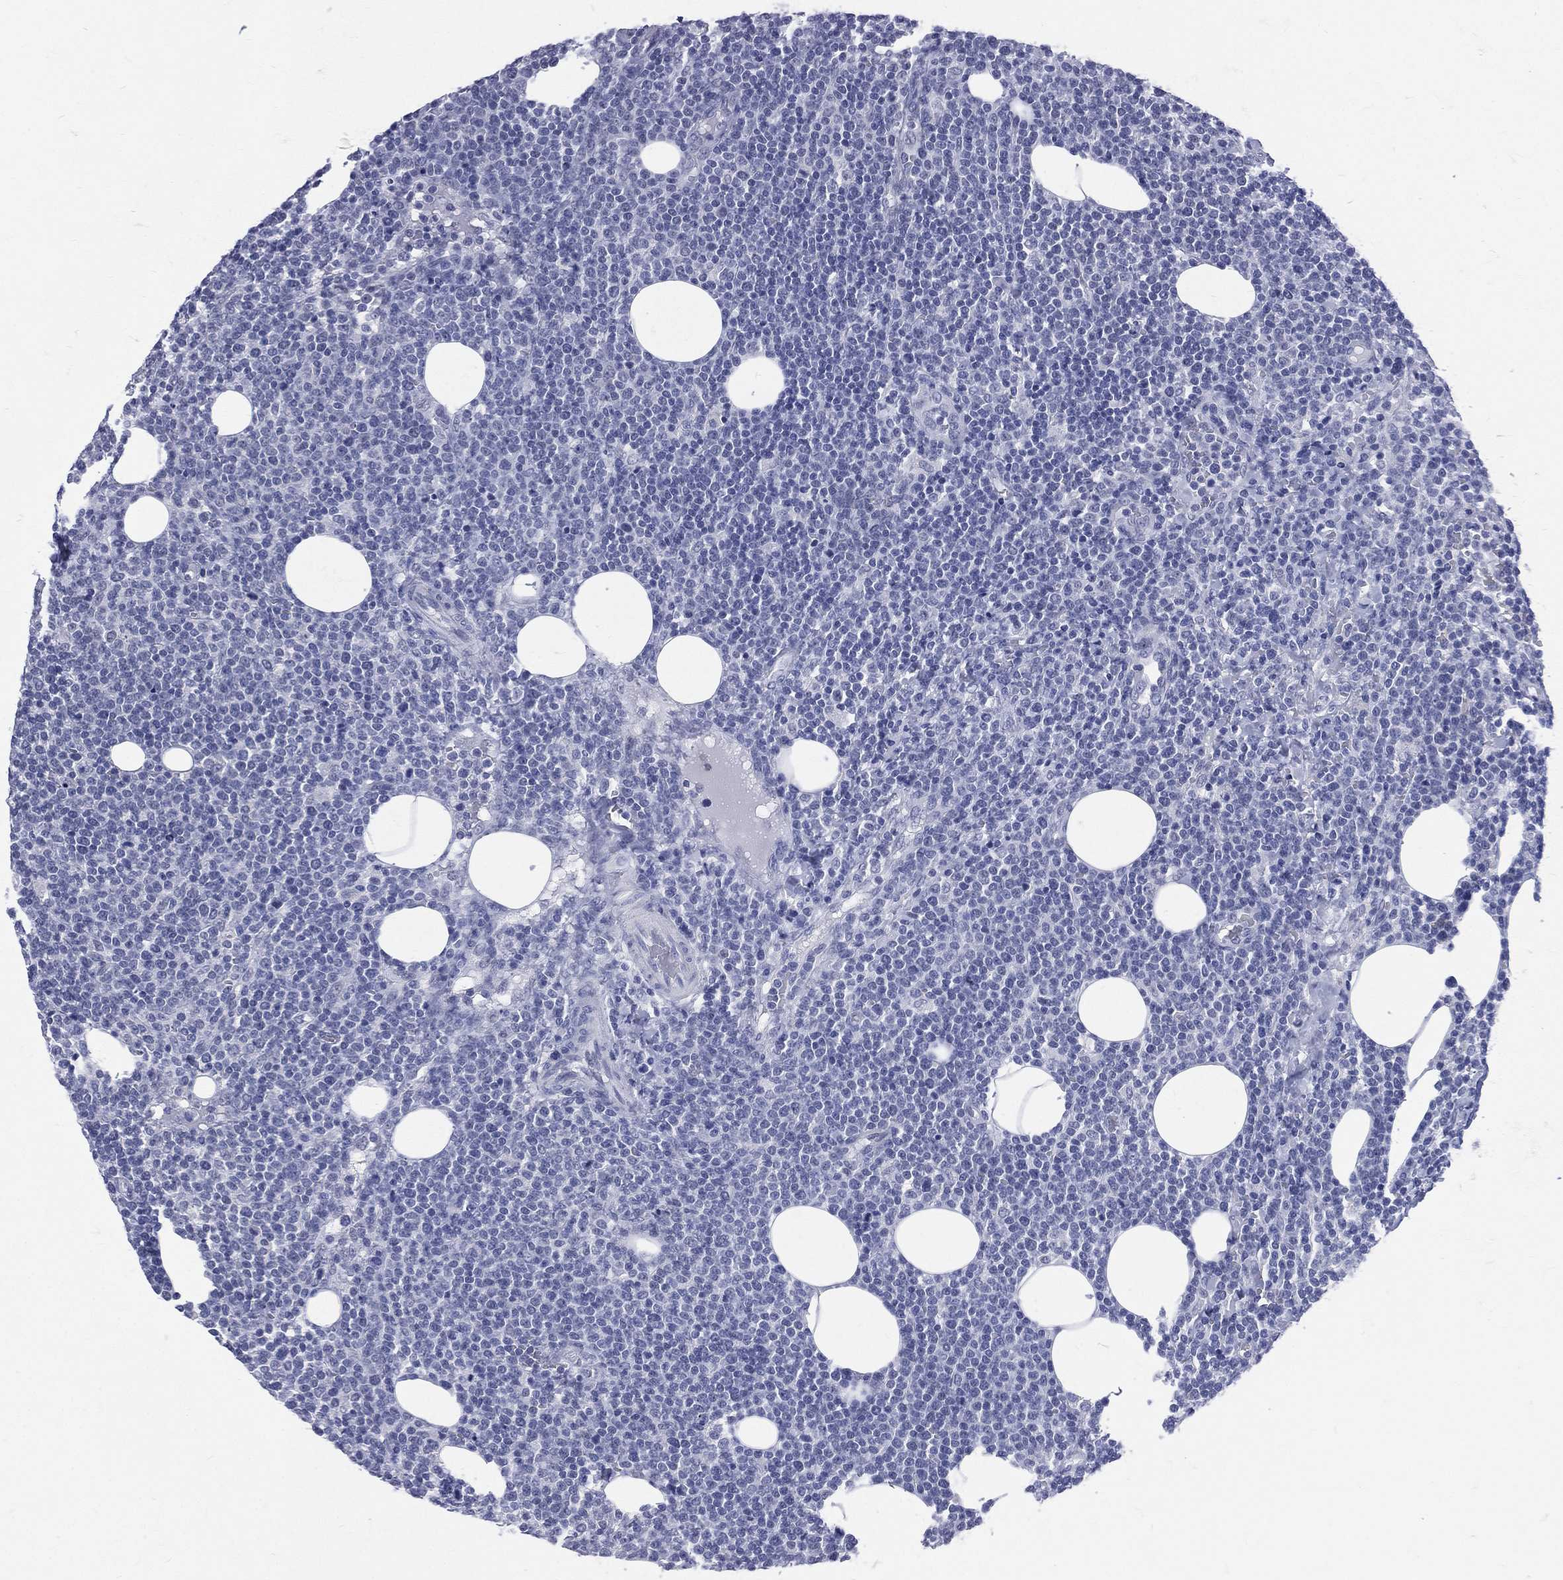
{"staining": {"intensity": "negative", "quantity": "none", "location": "none"}, "tissue": "lymphoma", "cell_type": "Tumor cells", "image_type": "cancer", "snomed": [{"axis": "morphology", "description": "Malignant lymphoma, non-Hodgkin's type, High grade"}, {"axis": "topography", "description": "Lymph node"}], "caption": "This micrograph is of malignant lymphoma, non-Hodgkin's type (high-grade) stained with immunohistochemistry (IHC) to label a protein in brown with the nuclei are counter-stained blue. There is no positivity in tumor cells.", "gene": "MLLT10", "patient": {"sex": "male", "age": 61}}